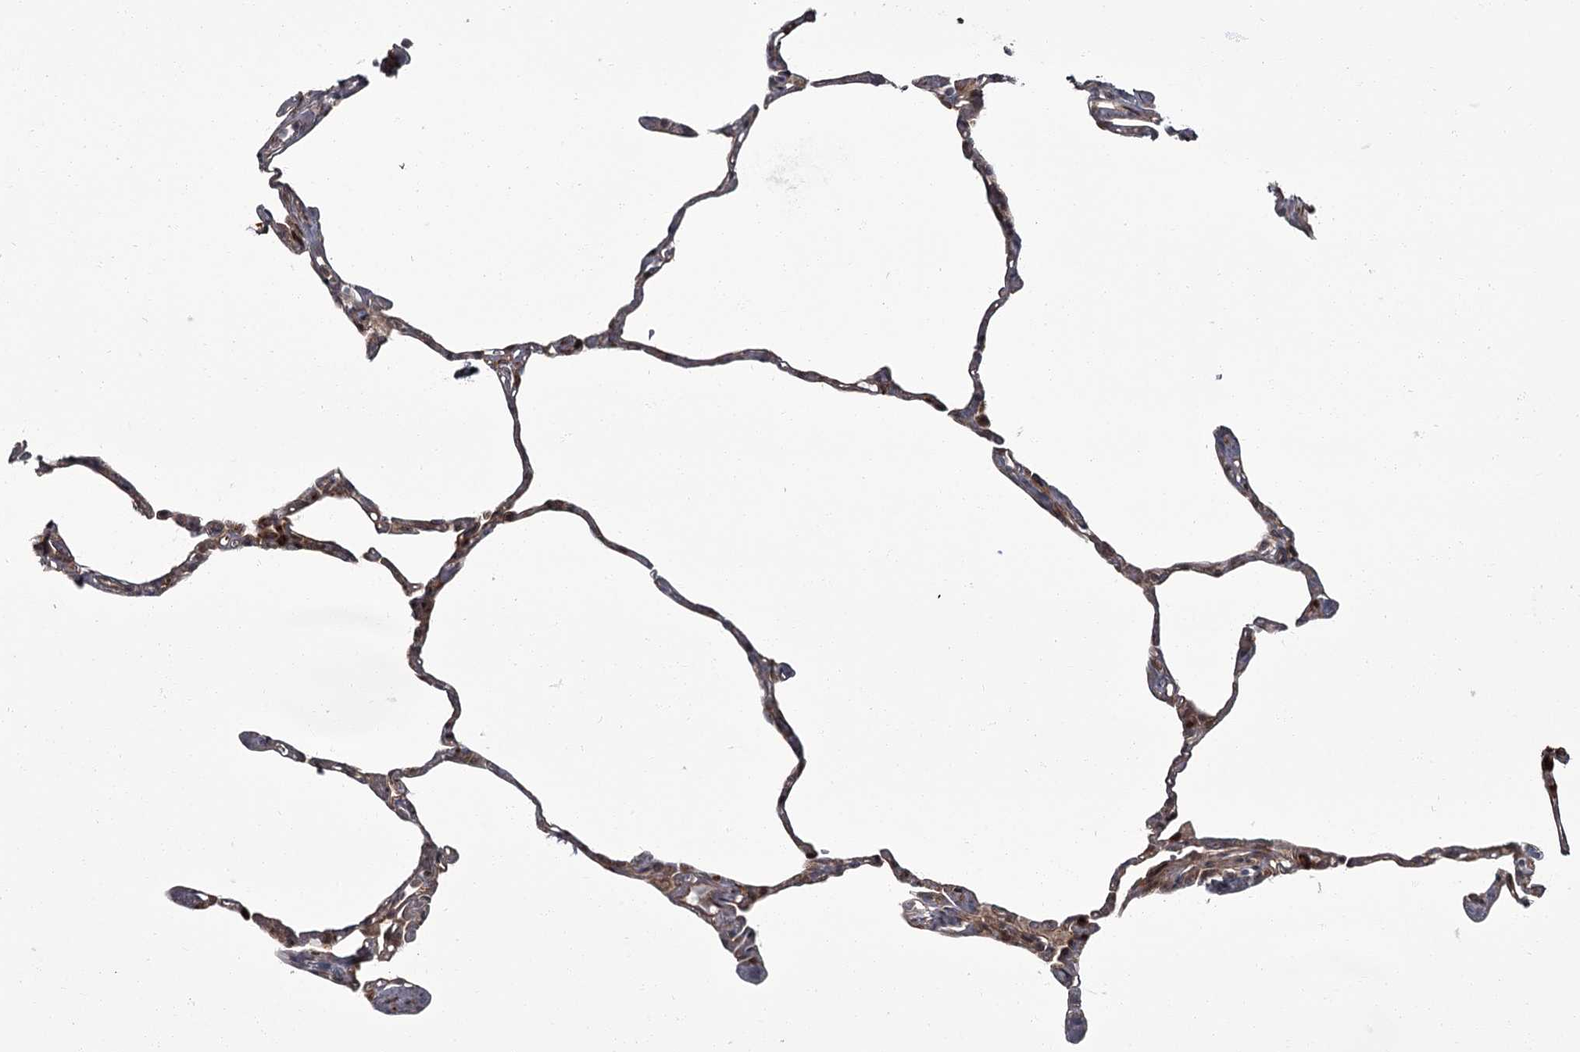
{"staining": {"intensity": "weak", "quantity": "25%-75%", "location": "cytoplasmic/membranous"}, "tissue": "lung", "cell_type": "Alveolar cells", "image_type": "normal", "snomed": [{"axis": "morphology", "description": "Normal tissue, NOS"}, {"axis": "topography", "description": "Lung"}], "caption": "Benign lung exhibits weak cytoplasmic/membranous staining in approximately 25%-75% of alveolar cells, visualized by immunohistochemistry. (IHC, brightfield microscopy, high magnification).", "gene": "THAP9", "patient": {"sex": "male", "age": 65}}